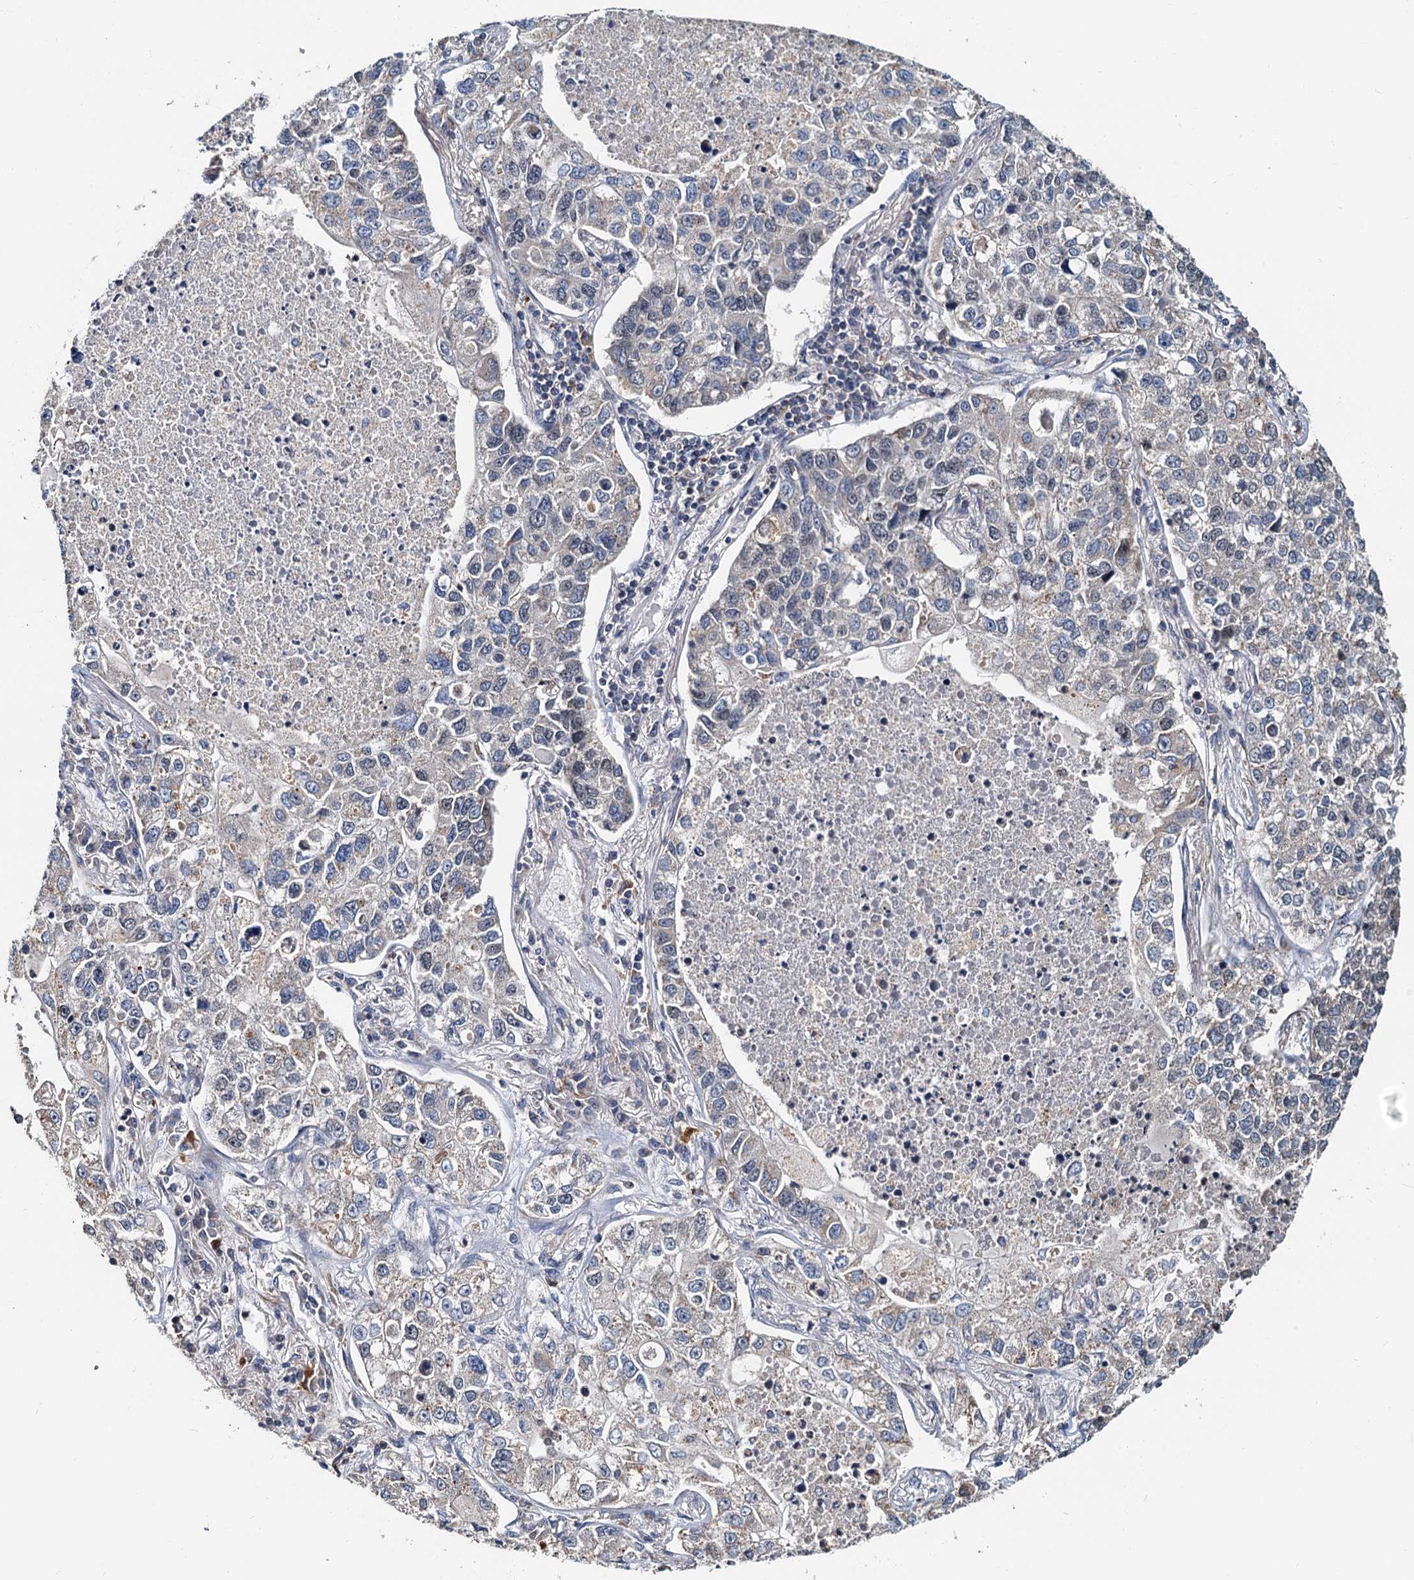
{"staining": {"intensity": "weak", "quantity": "<25%", "location": "cytoplasmic/membranous"}, "tissue": "lung cancer", "cell_type": "Tumor cells", "image_type": "cancer", "snomed": [{"axis": "morphology", "description": "Adenocarcinoma, NOS"}, {"axis": "topography", "description": "Lung"}], "caption": "Adenocarcinoma (lung) was stained to show a protein in brown. There is no significant staining in tumor cells.", "gene": "MCMBP", "patient": {"sex": "male", "age": 49}}